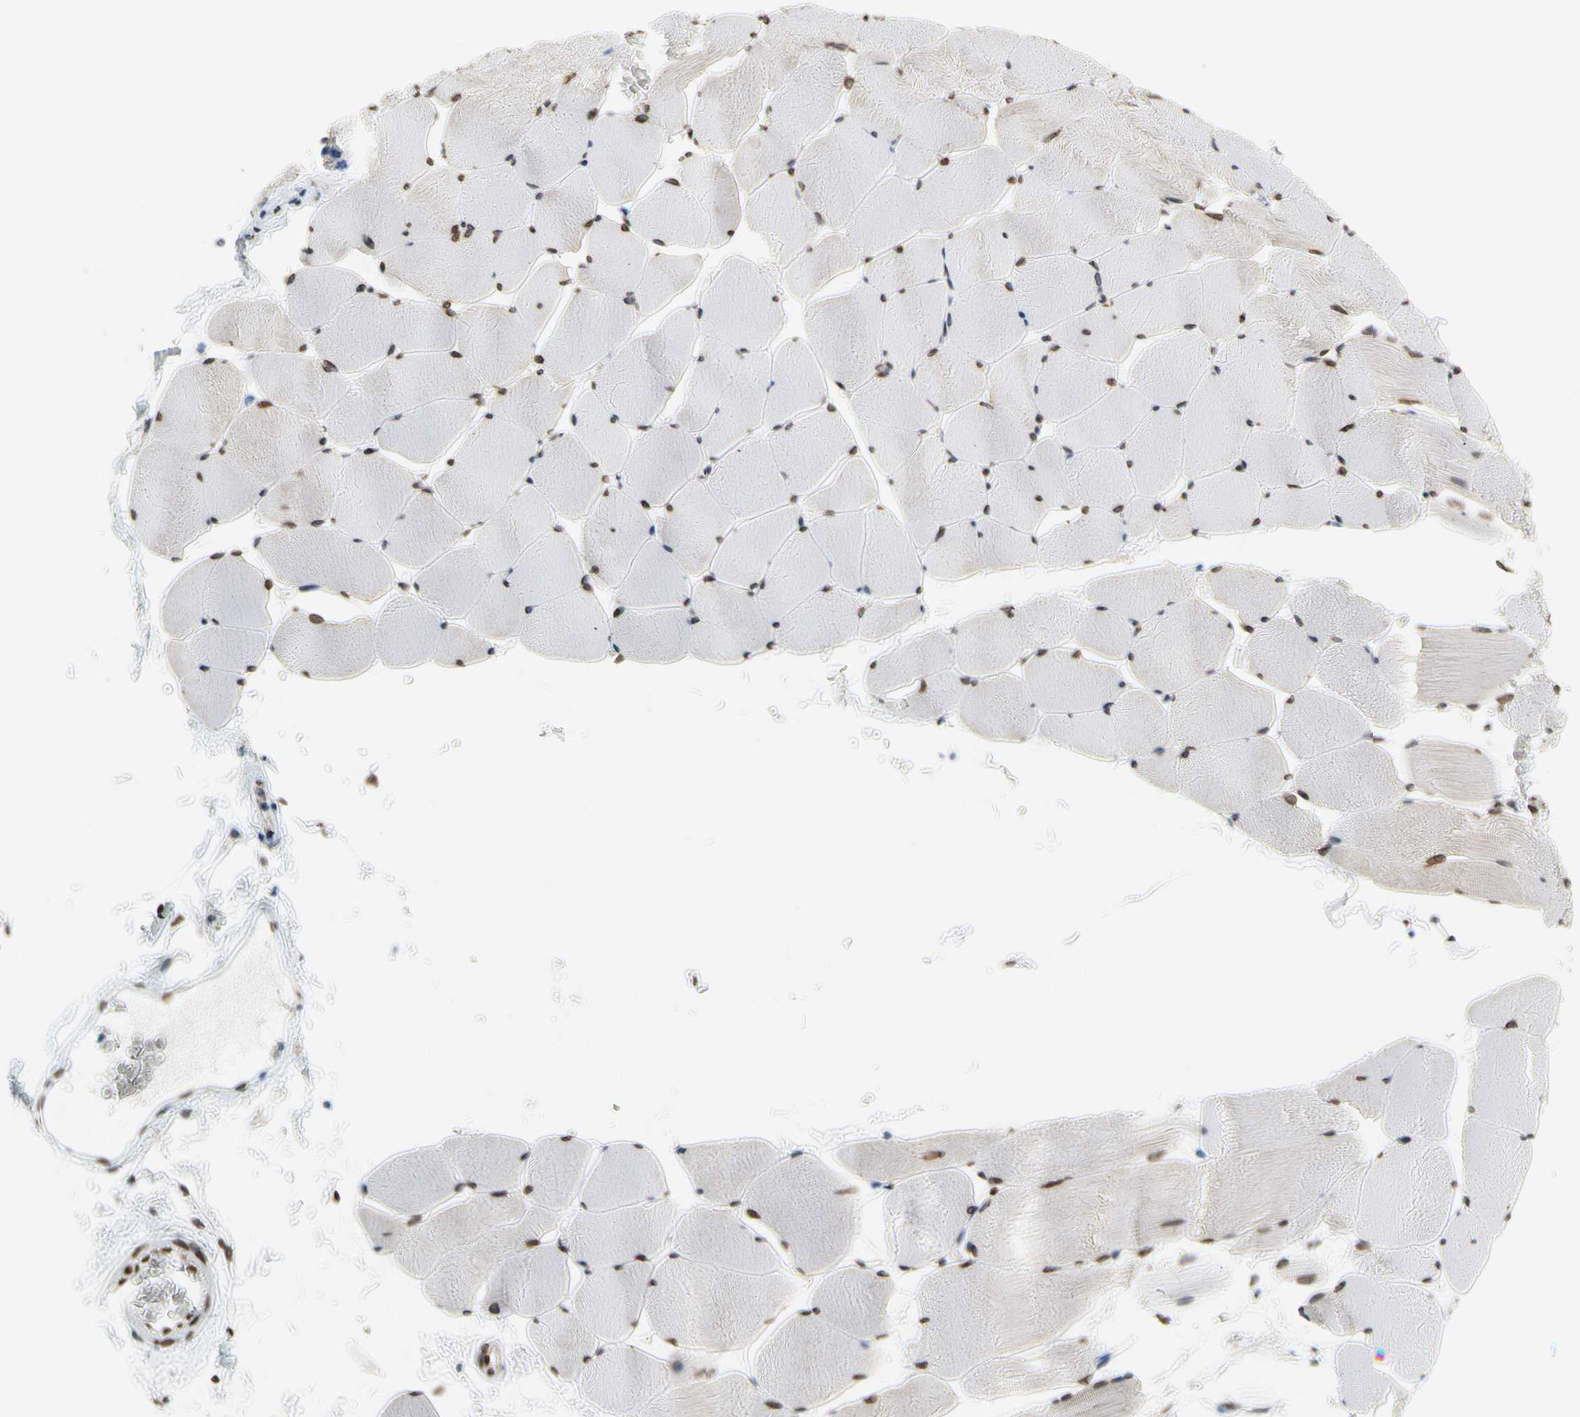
{"staining": {"intensity": "strong", "quantity": ">75%", "location": "cytoplasmic/membranous,nuclear"}, "tissue": "skeletal muscle", "cell_type": "Myocytes", "image_type": "normal", "snomed": [{"axis": "morphology", "description": "Normal tissue, NOS"}, {"axis": "topography", "description": "Skeletal muscle"}], "caption": "High-power microscopy captured an immunohistochemistry photomicrograph of normal skeletal muscle, revealing strong cytoplasmic/membranous,nuclear positivity in approximately >75% of myocytes.", "gene": "SUN1", "patient": {"sex": "male", "age": 62}}